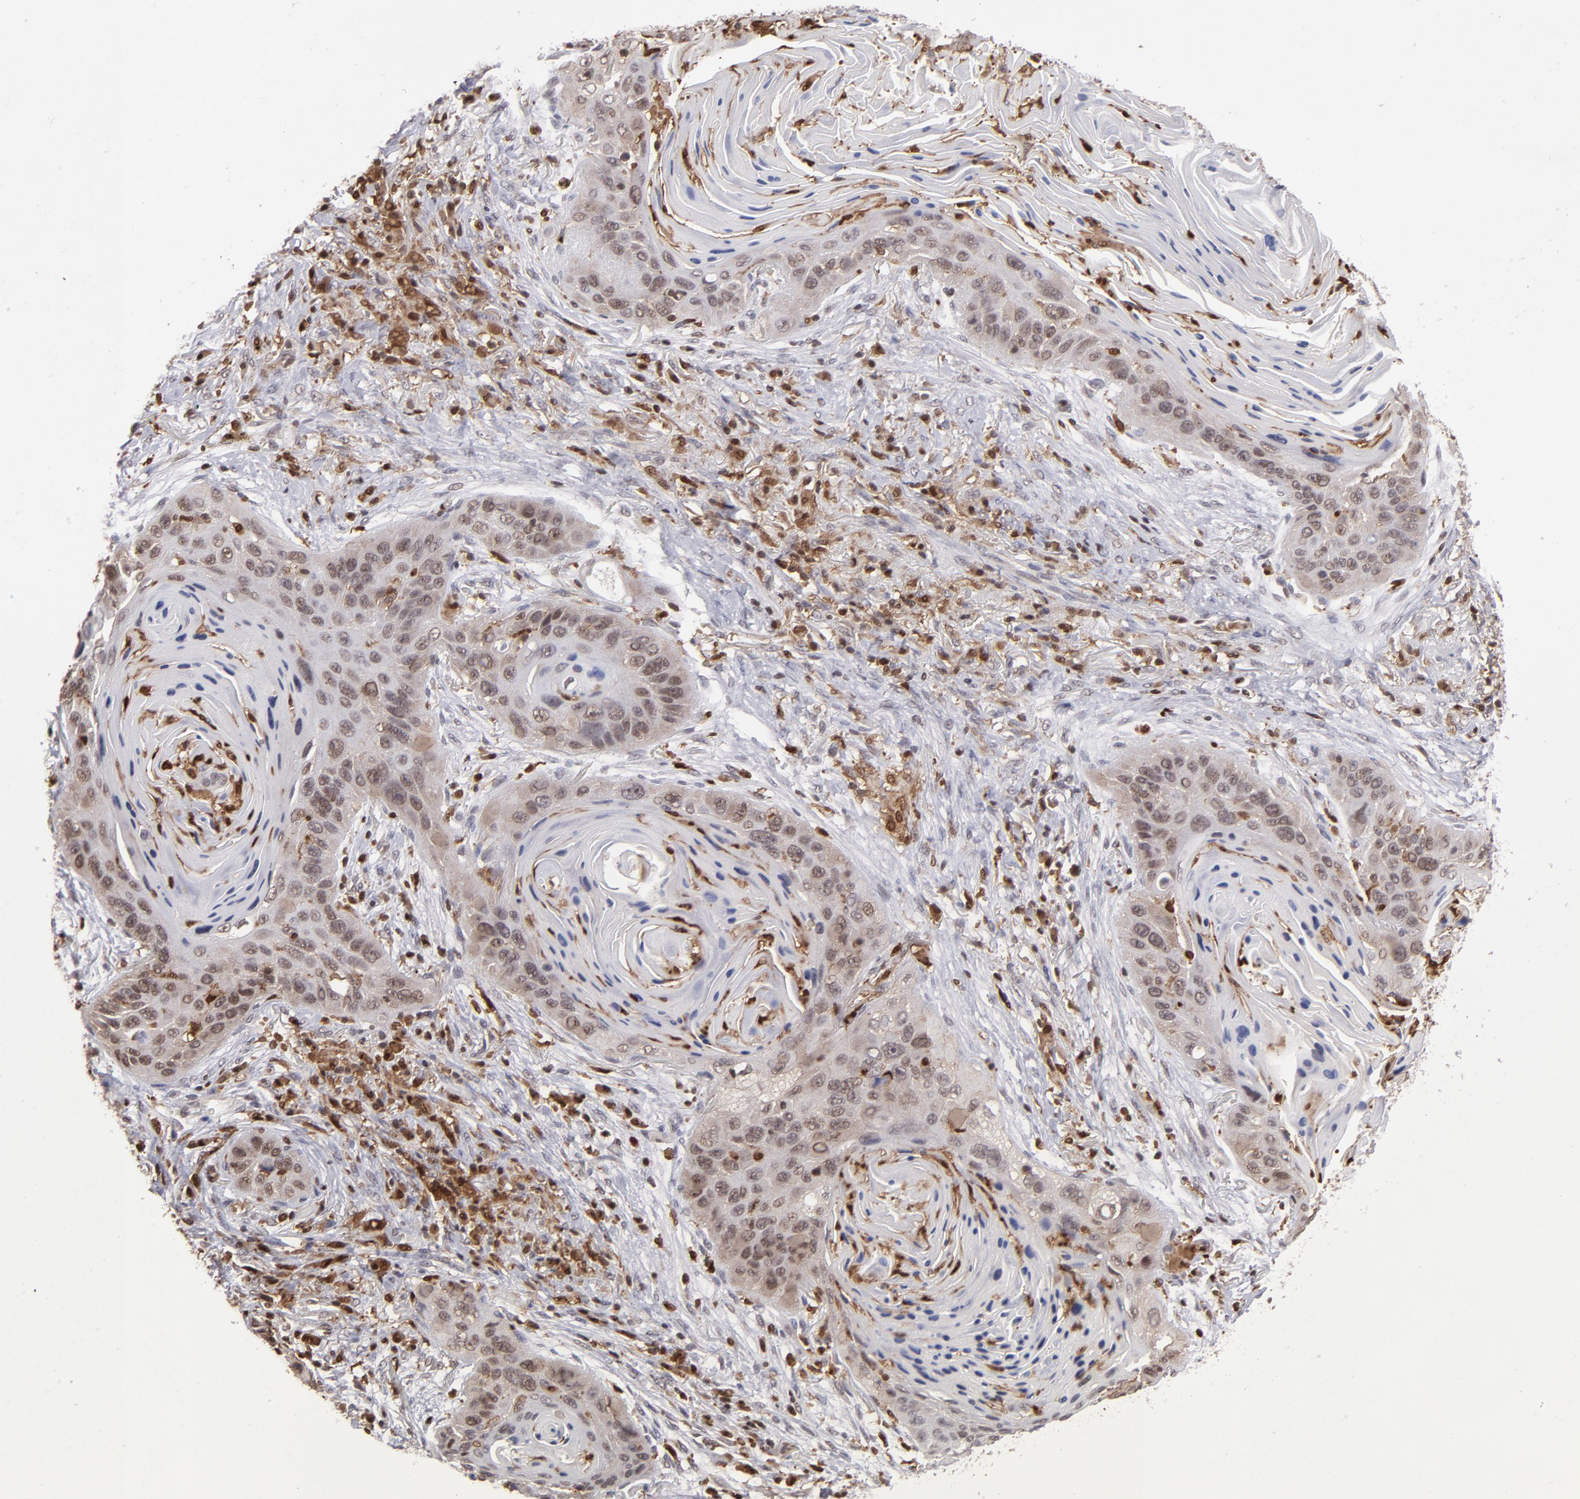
{"staining": {"intensity": "weak", "quantity": "25%-75%", "location": "cytoplasmic/membranous,nuclear"}, "tissue": "lung cancer", "cell_type": "Tumor cells", "image_type": "cancer", "snomed": [{"axis": "morphology", "description": "Squamous cell carcinoma, NOS"}, {"axis": "topography", "description": "Lung"}], "caption": "Lung cancer stained with a brown dye shows weak cytoplasmic/membranous and nuclear positive positivity in approximately 25%-75% of tumor cells.", "gene": "GRB2", "patient": {"sex": "female", "age": 67}}